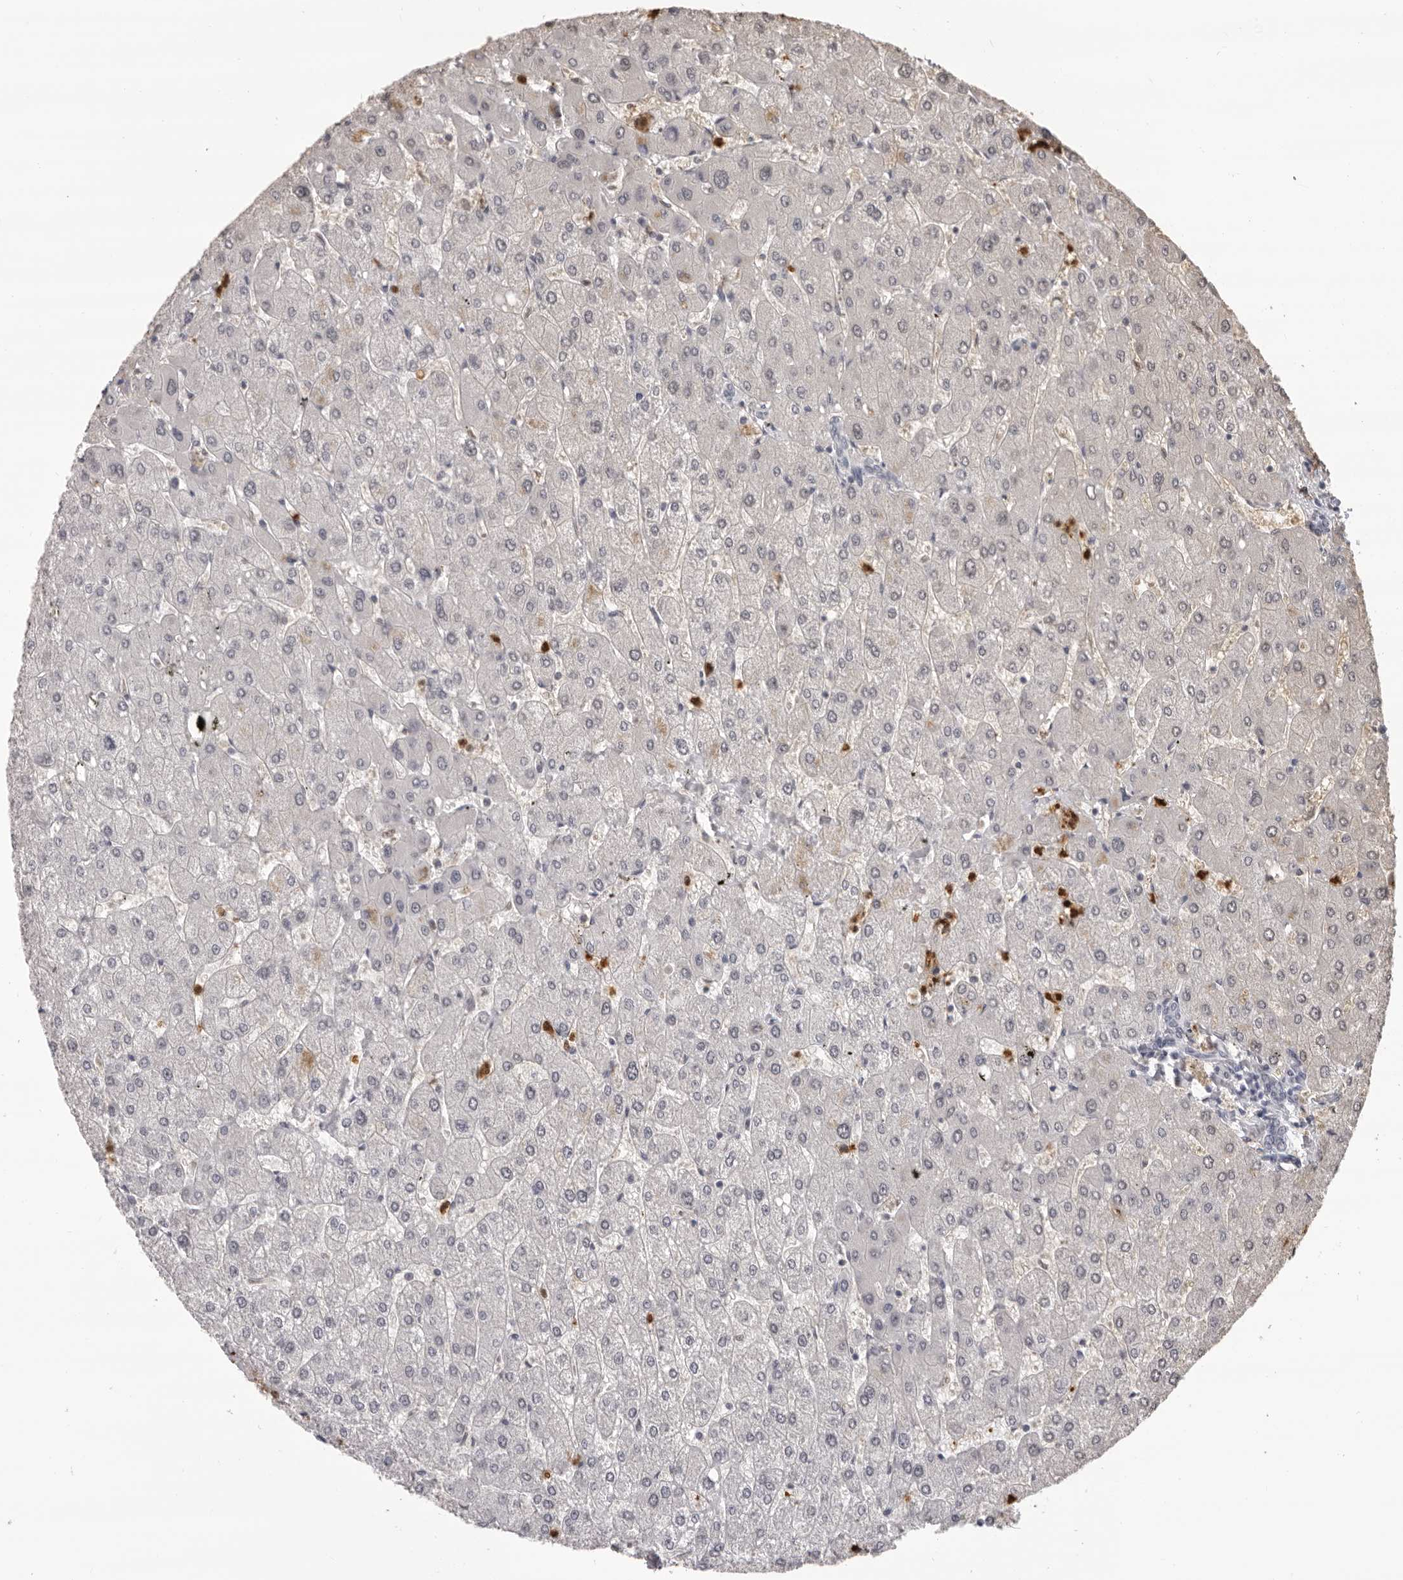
{"staining": {"intensity": "negative", "quantity": "none", "location": "none"}, "tissue": "liver", "cell_type": "Cholangiocytes", "image_type": "normal", "snomed": [{"axis": "morphology", "description": "Normal tissue, NOS"}, {"axis": "topography", "description": "Liver"}], "caption": "Cholangiocytes show no significant expression in unremarkable liver. (DAB IHC with hematoxylin counter stain).", "gene": "IL31", "patient": {"sex": "male", "age": 55}}